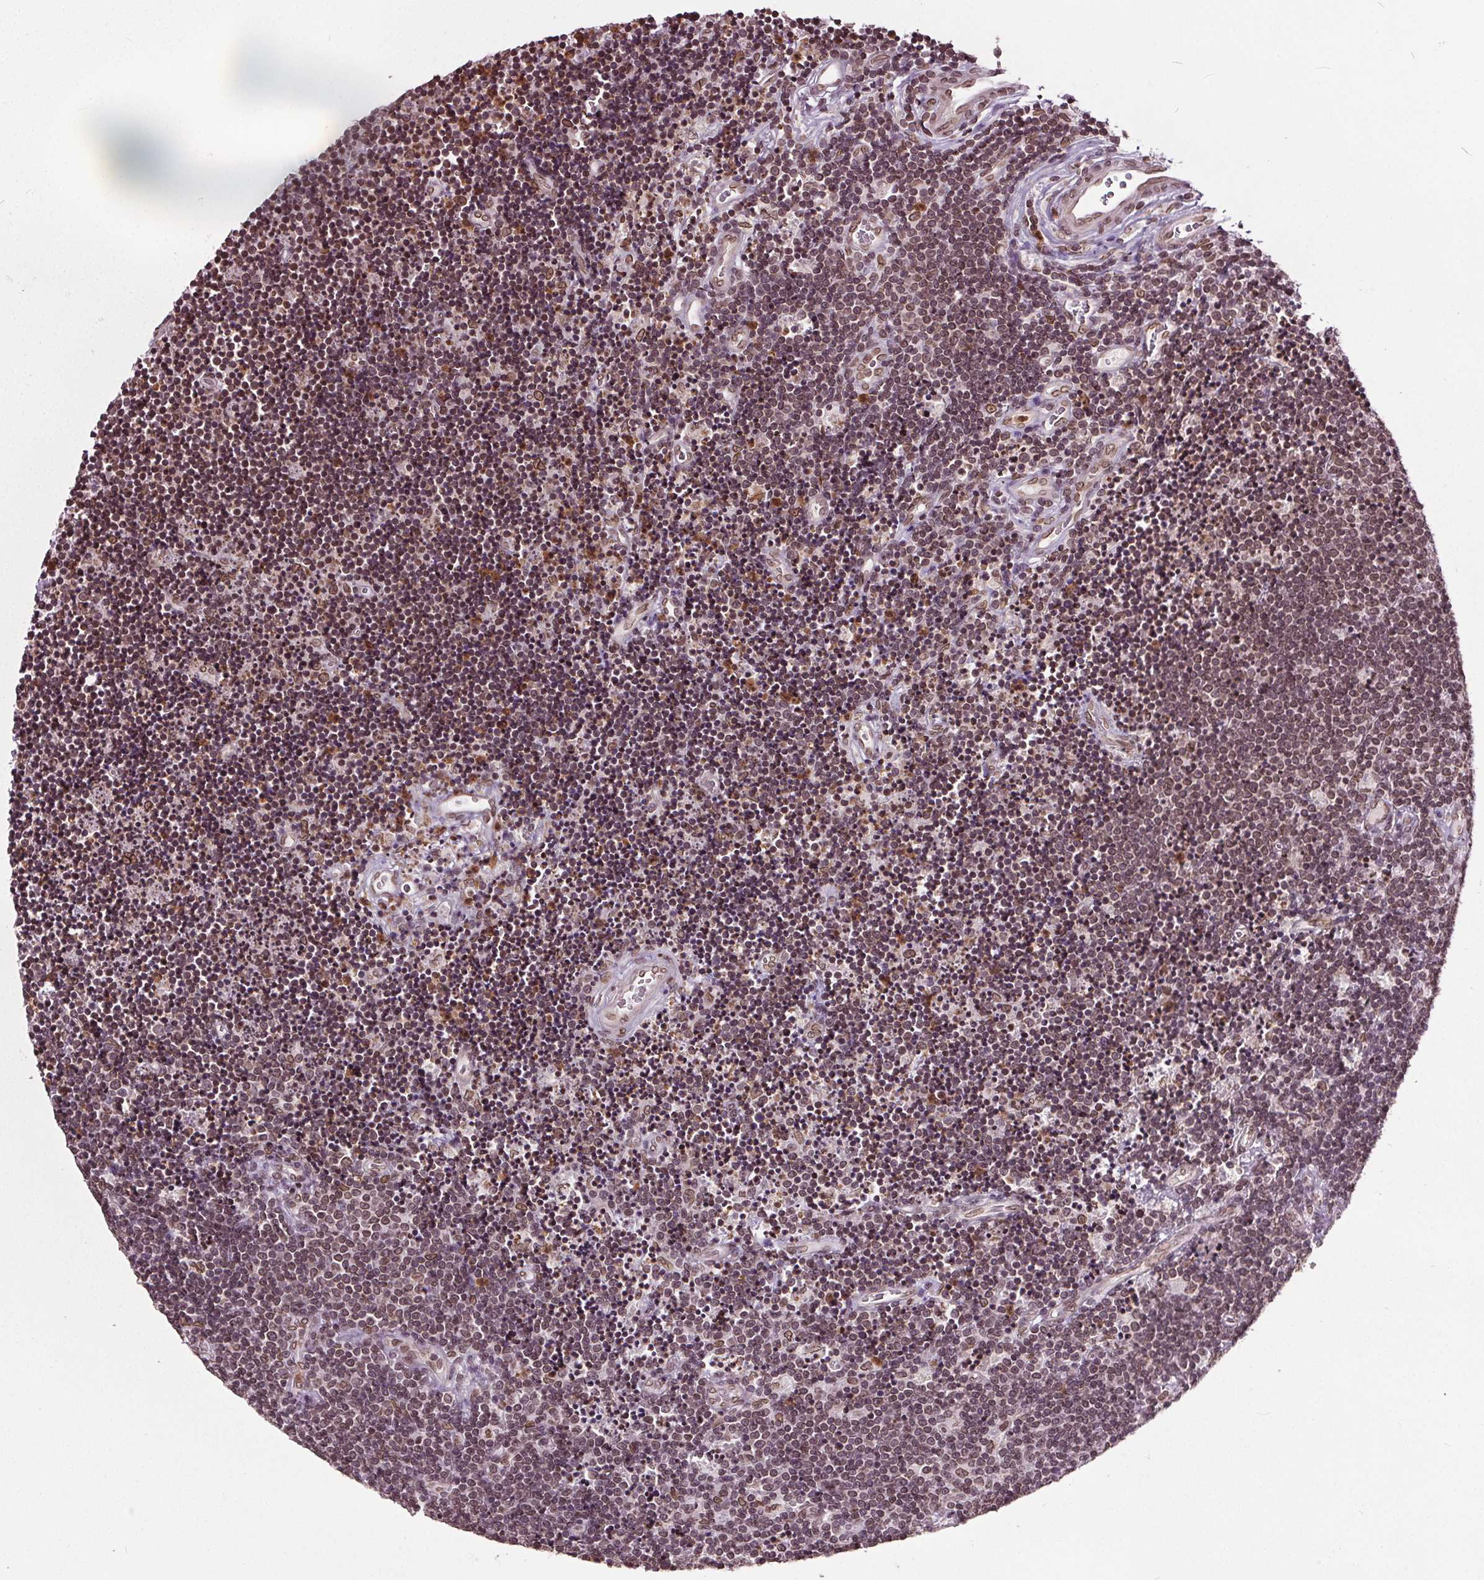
{"staining": {"intensity": "moderate", "quantity": ">75%", "location": "nuclear"}, "tissue": "lymphoma", "cell_type": "Tumor cells", "image_type": "cancer", "snomed": [{"axis": "morphology", "description": "Malignant lymphoma, non-Hodgkin's type, Low grade"}, {"axis": "topography", "description": "Brain"}], "caption": "Malignant lymphoma, non-Hodgkin's type (low-grade) stained for a protein demonstrates moderate nuclear positivity in tumor cells.", "gene": "TTC39C", "patient": {"sex": "female", "age": 66}}